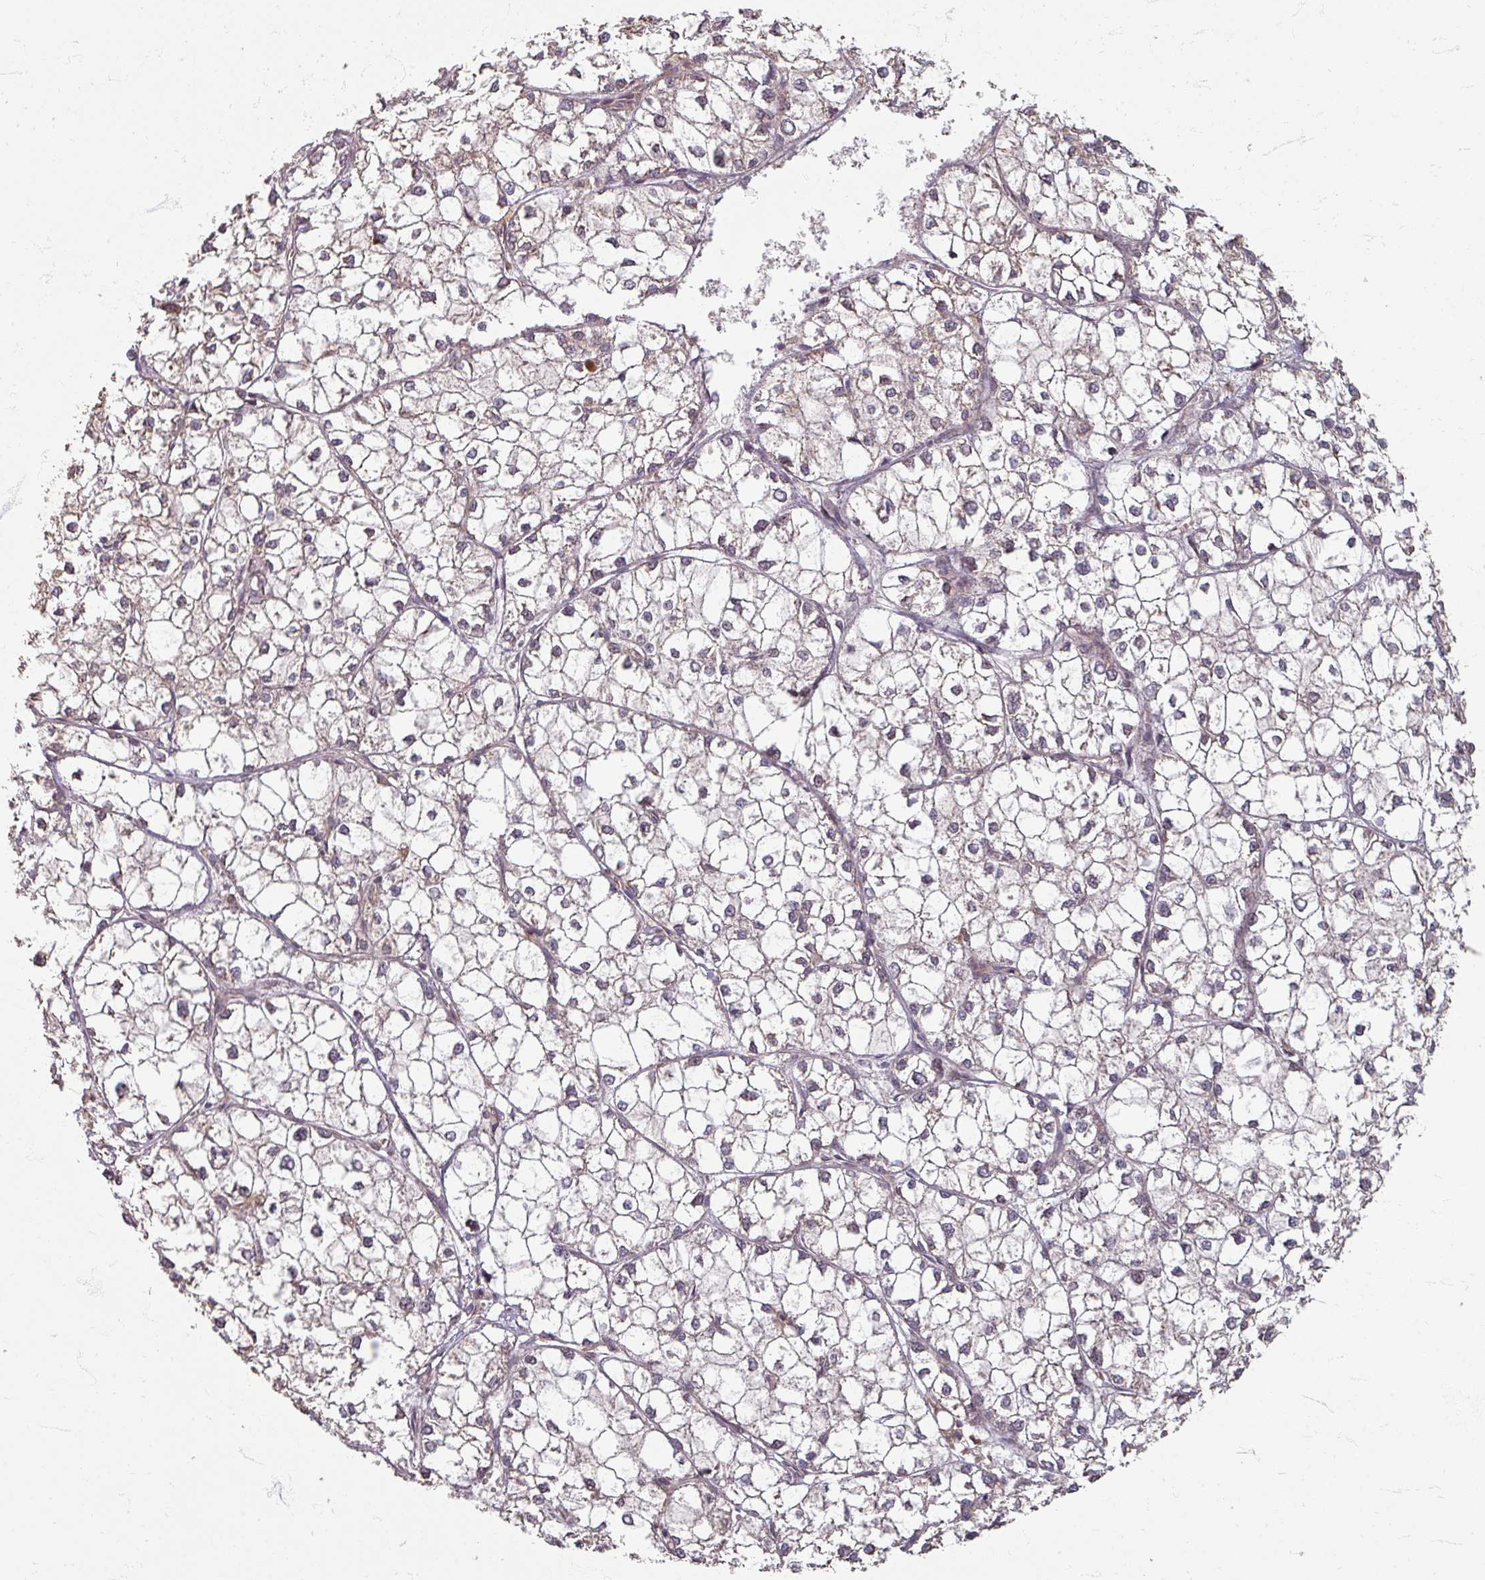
{"staining": {"intensity": "negative", "quantity": "none", "location": "none"}, "tissue": "liver cancer", "cell_type": "Tumor cells", "image_type": "cancer", "snomed": [{"axis": "morphology", "description": "Carcinoma, Hepatocellular, NOS"}, {"axis": "topography", "description": "Liver"}], "caption": "This is an immunohistochemistry (IHC) photomicrograph of human liver cancer (hepatocellular carcinoma). There is no expression in tumor cells.", "gene": "STAM", "patient": {"sex": "female", "age": 43}}